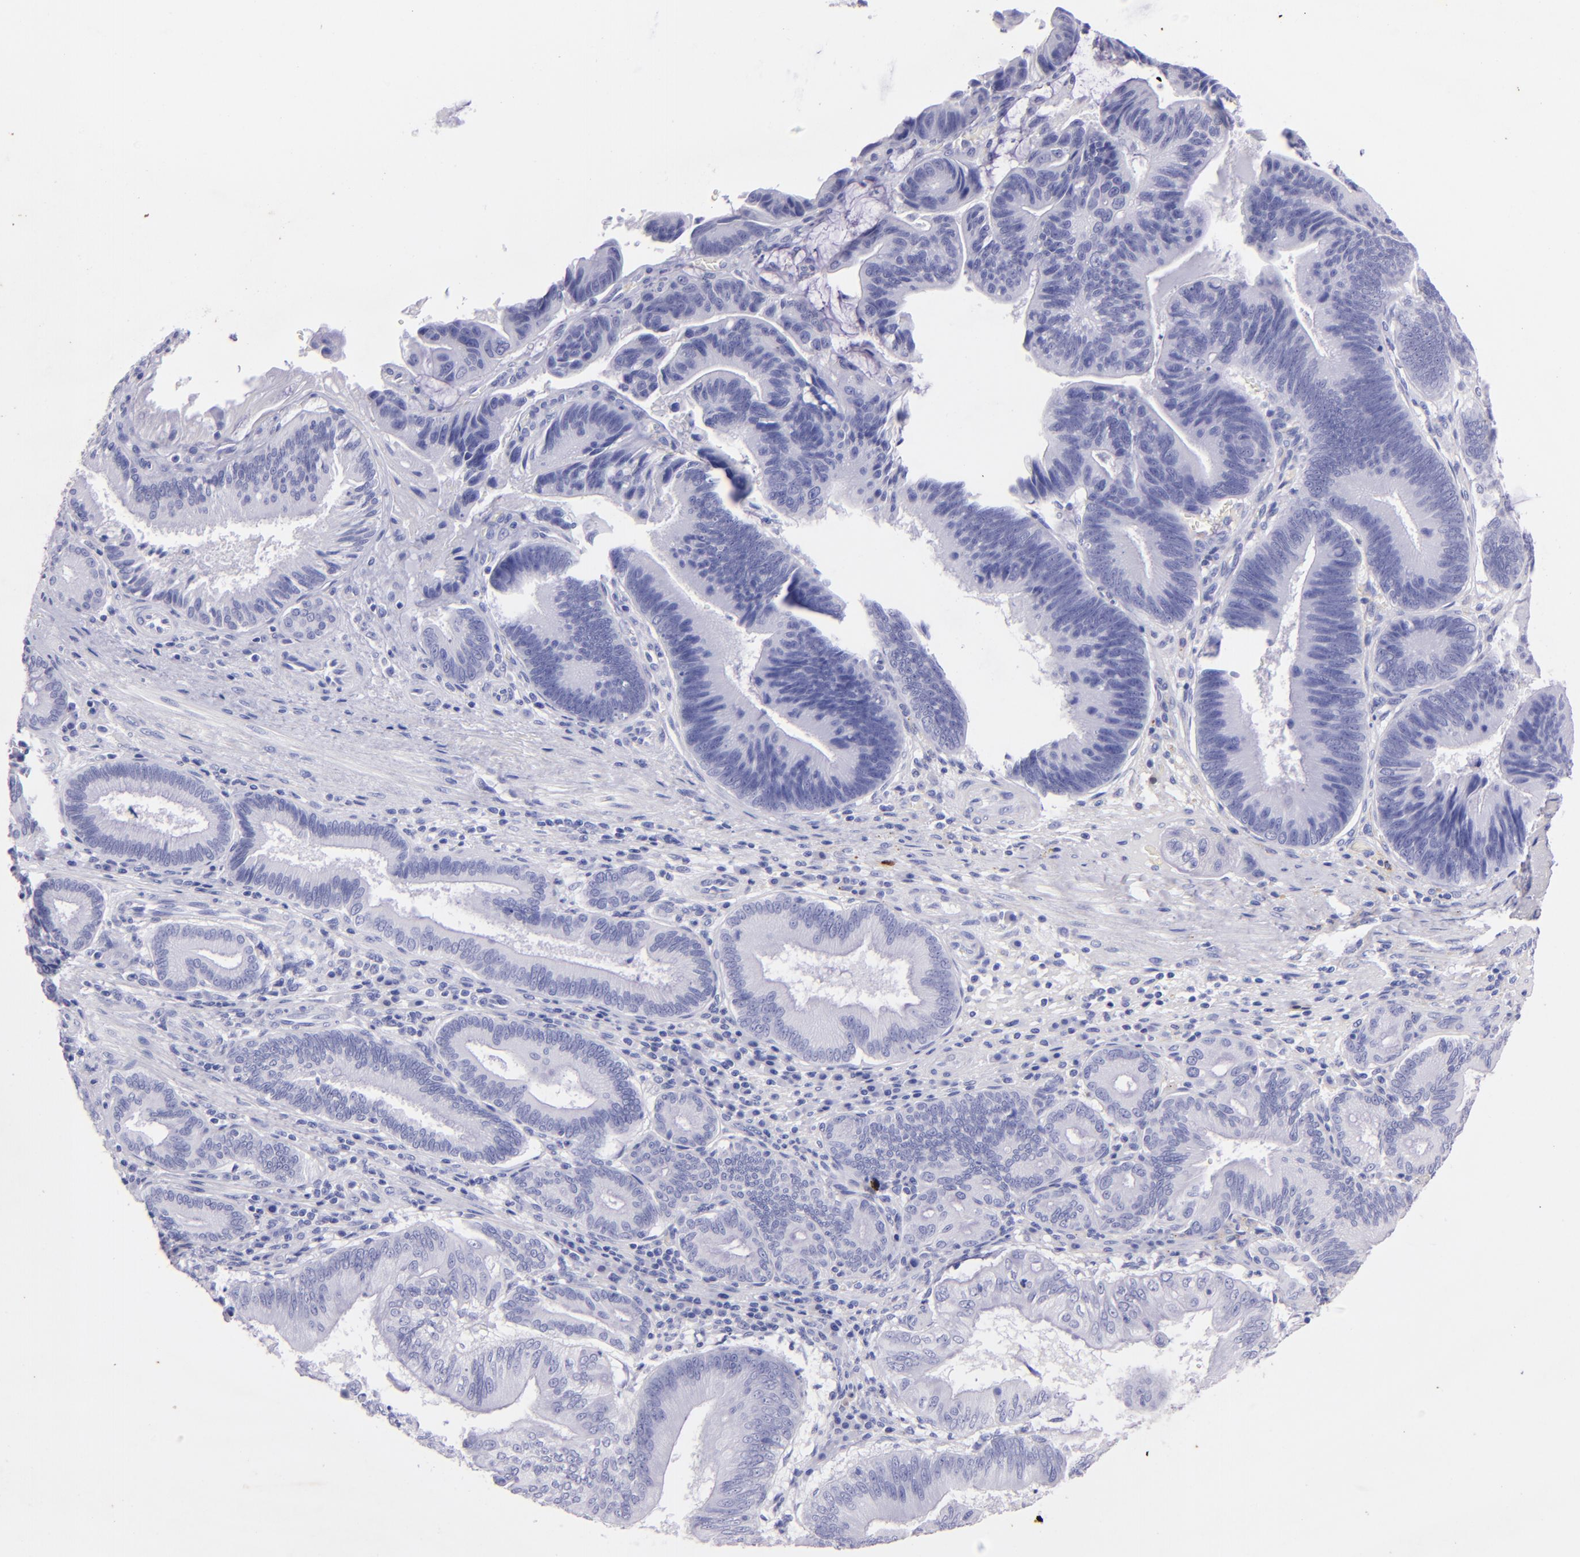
{"staining": {"intensity": "negative", "quantity": "none", "location": "none"}, "tissue": "pancreatic cancer", "cell_type": "Tumor cells", "image_type": "cancer", "snomed": [{"axis": "morphology", "description": "Adenocarcinoma, NOS"}, {"axis": "topography", "description": "Pancreas"}], "caption": "DAB immunohistochemical staining of pancreatic cancer reveals no significant positivity in tumor cells. (DAB immunohistochemistry (IHC) visualized using brightfield microscopy, high magnification).", "gene": "UCHL1", "patient": {"sex": "male", "age": 82}}